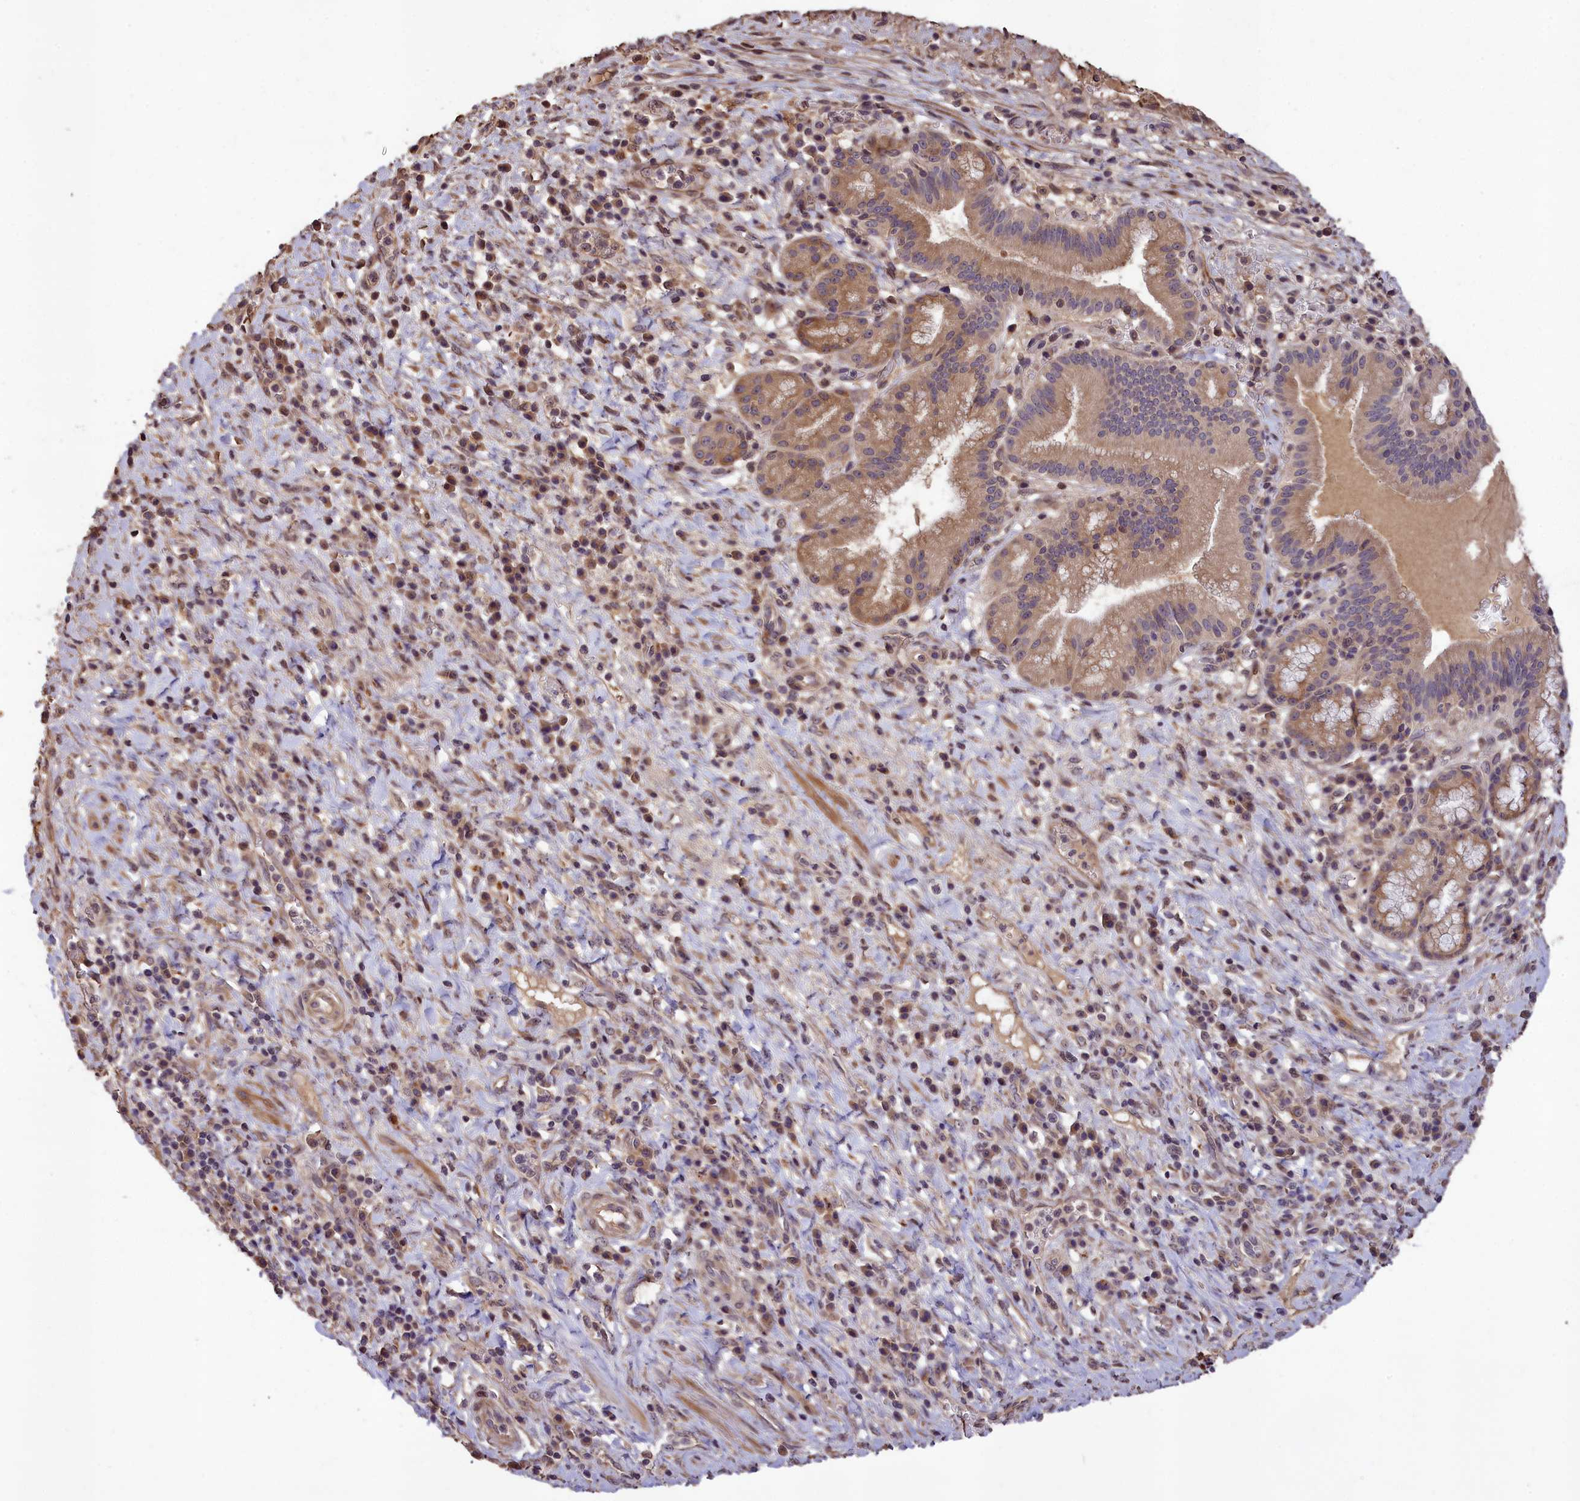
{"staining": {"intensity": "weak", "quantity": ">75%", "location": "cytoplasmic/membranous"}, "tissue": "pancreatic cancer", "cell_type": "Tumor cells", "image_type": "cancer", "snomed": [{"axis": "morphology", "description": "Adenocarcinoma, NOS"}, {"axis": "topography", "description": "Pancreas"}], "caption": "A brown stain labels weak cytoplasmic/membranous expression of a protein in human adenocarcinoma (pancreatic) tumor cells.", "gene": "DNAJB9", "patient": {"sex": "male", "age": 72}}